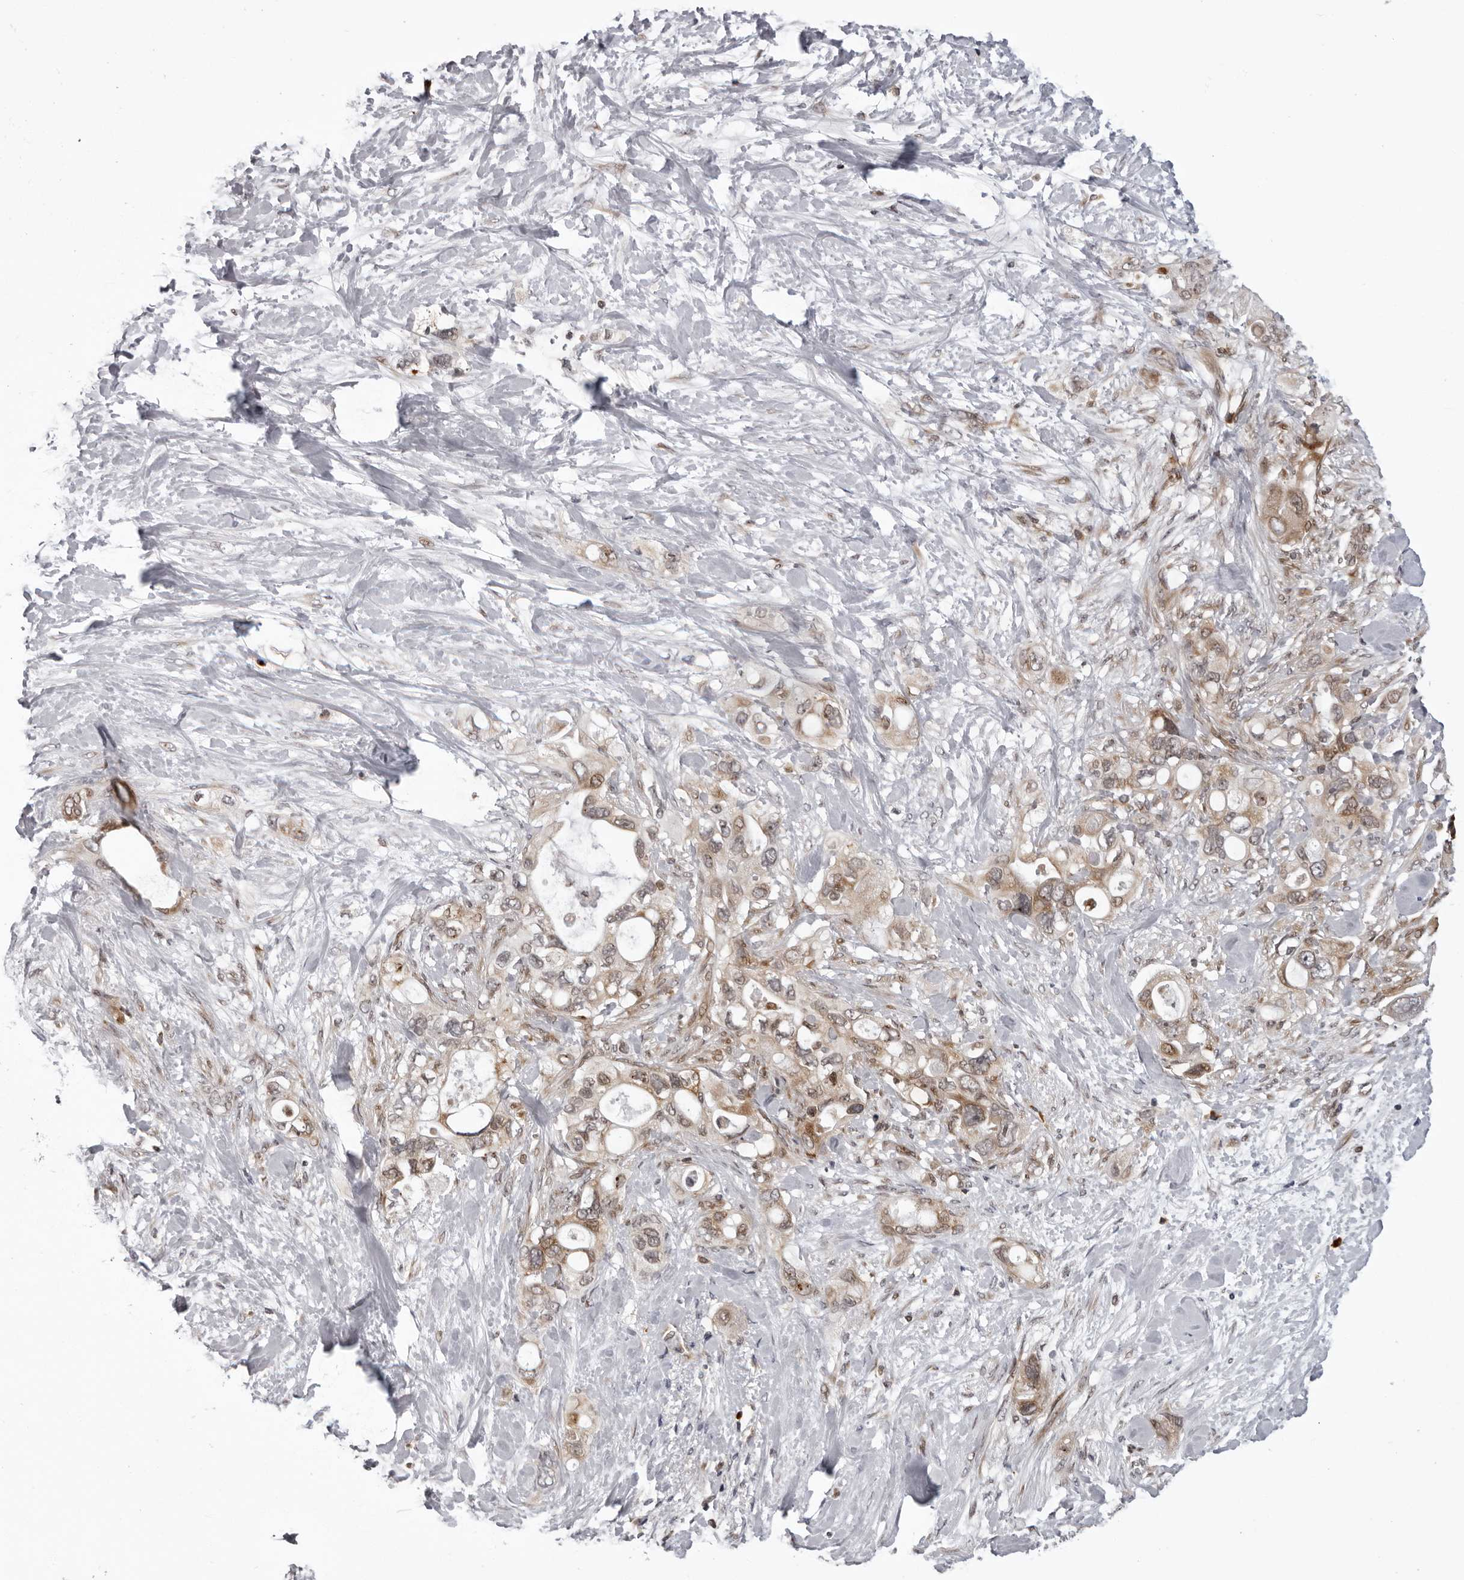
{"staining": {"intensity": "moderate", "quantity": "25%-75%", "location": "cytoplasmic/membranous"}, "tissue": "pancreatic cancer", "cell_type": "Tumor cells", "image_type": "cancer", "snomed": [{"axis": "morphology", "description": "Adenocarcinoma, NOS"}, {"axis": "topography", "description": "Pancreas"}], "caption": "The immunohistochemical stain highlights moderate cytoplasmic/membranous staining in tumor cells of adenocarcinoma (pancreatic) tissue.", "gene": "GCSAML", "patient": {"sex": "female", "age": 56}}